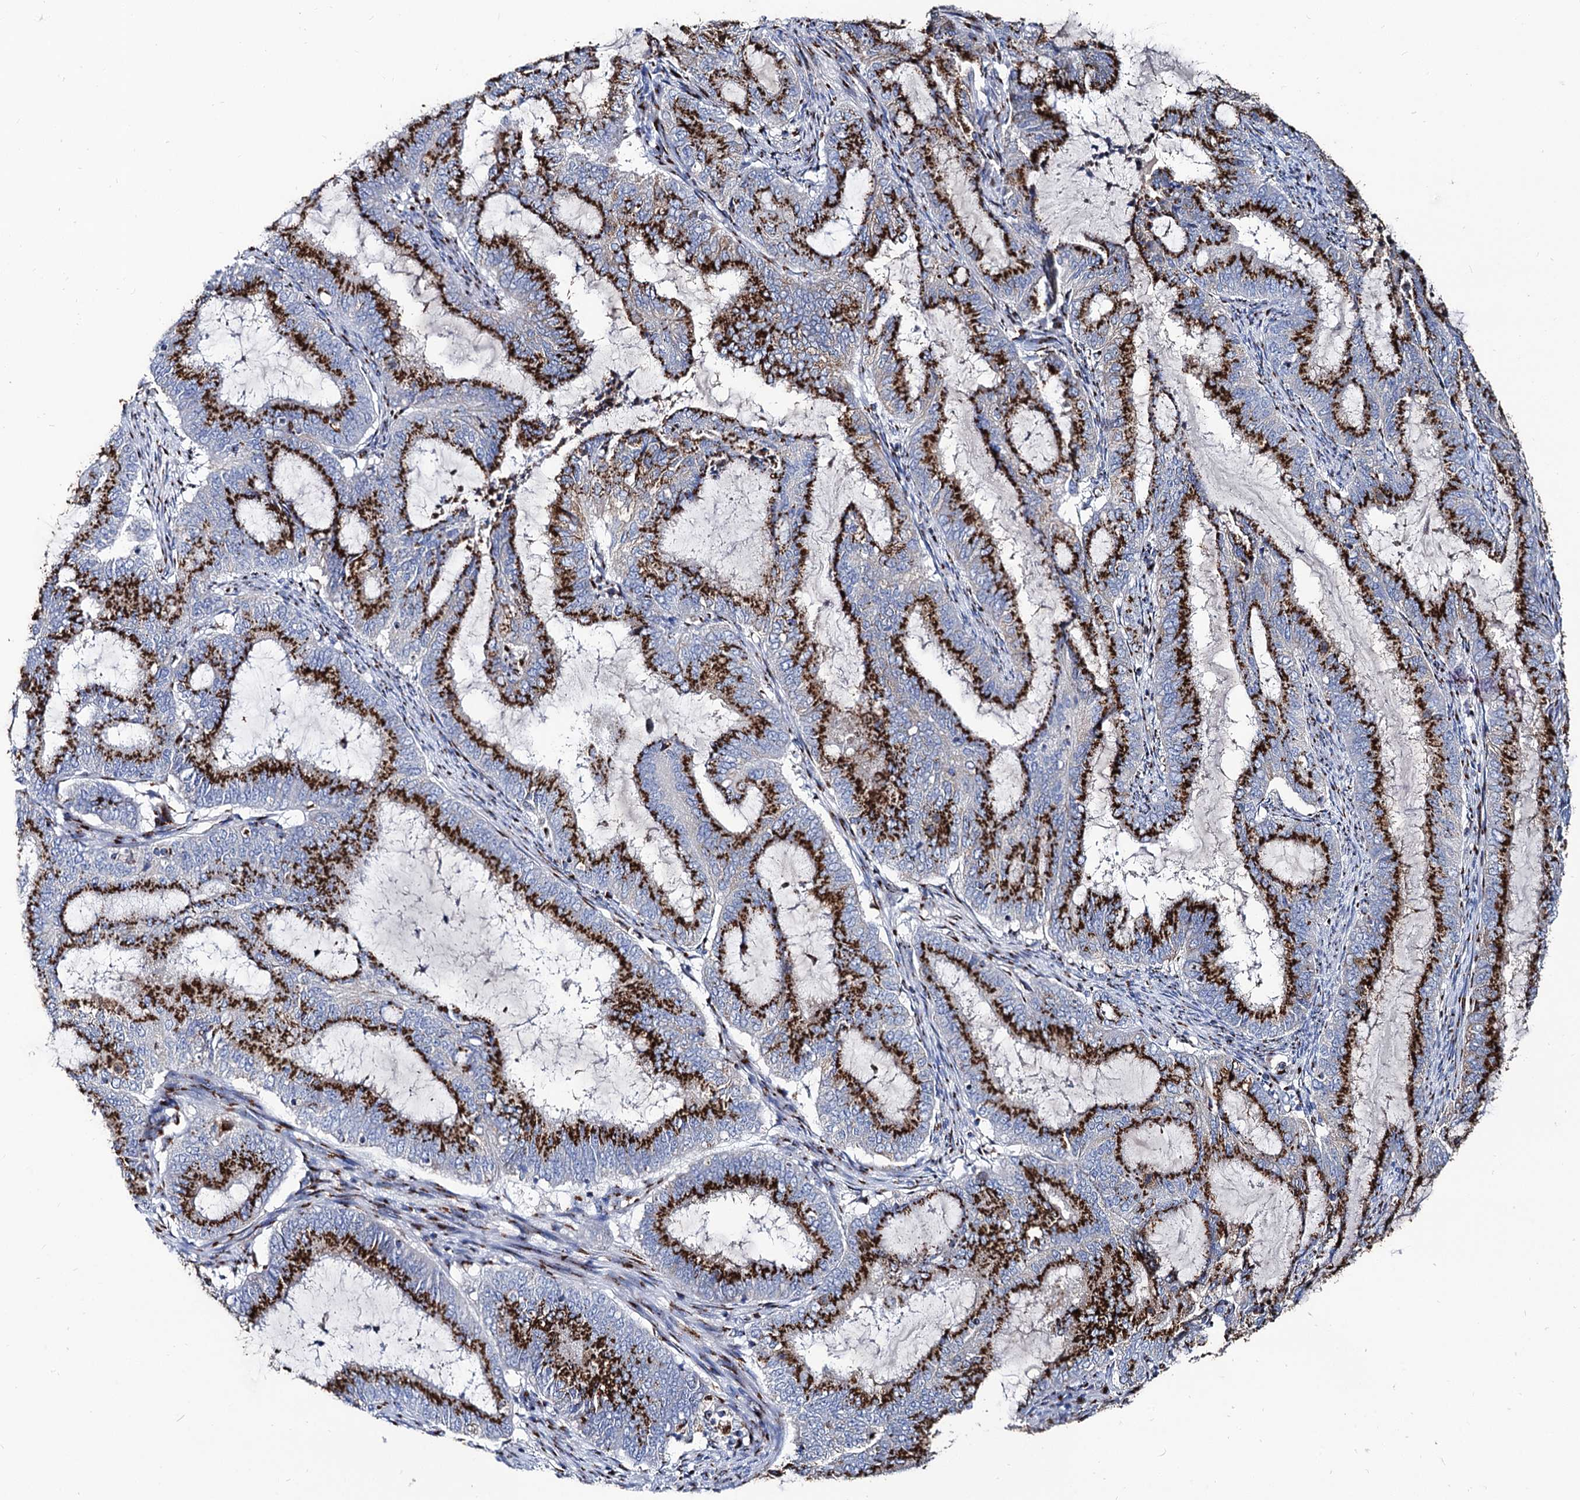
{"staining": {"intensity": "strong", "quantity": ">75%", "location": "cytoplasmic/membranous"}, "tissue": "endometrial cancer", "cell_type": "Tumor cells", "image_type": "cancer", "snomed": [{"axis": "morphology", "description": "Adenocarcinoma, NOS"}, {"axis": "topography", "description": "Endometrium"}], "caption": "This micrograph exhibits IHC staining of endometrial cancer (adenocarcinoma), with high strong cytoplasmic/membranous expression in approximately >75% of tumor cells.", "gene": "TM9SF3", "patient": {"sex": "female", "age": 51}}